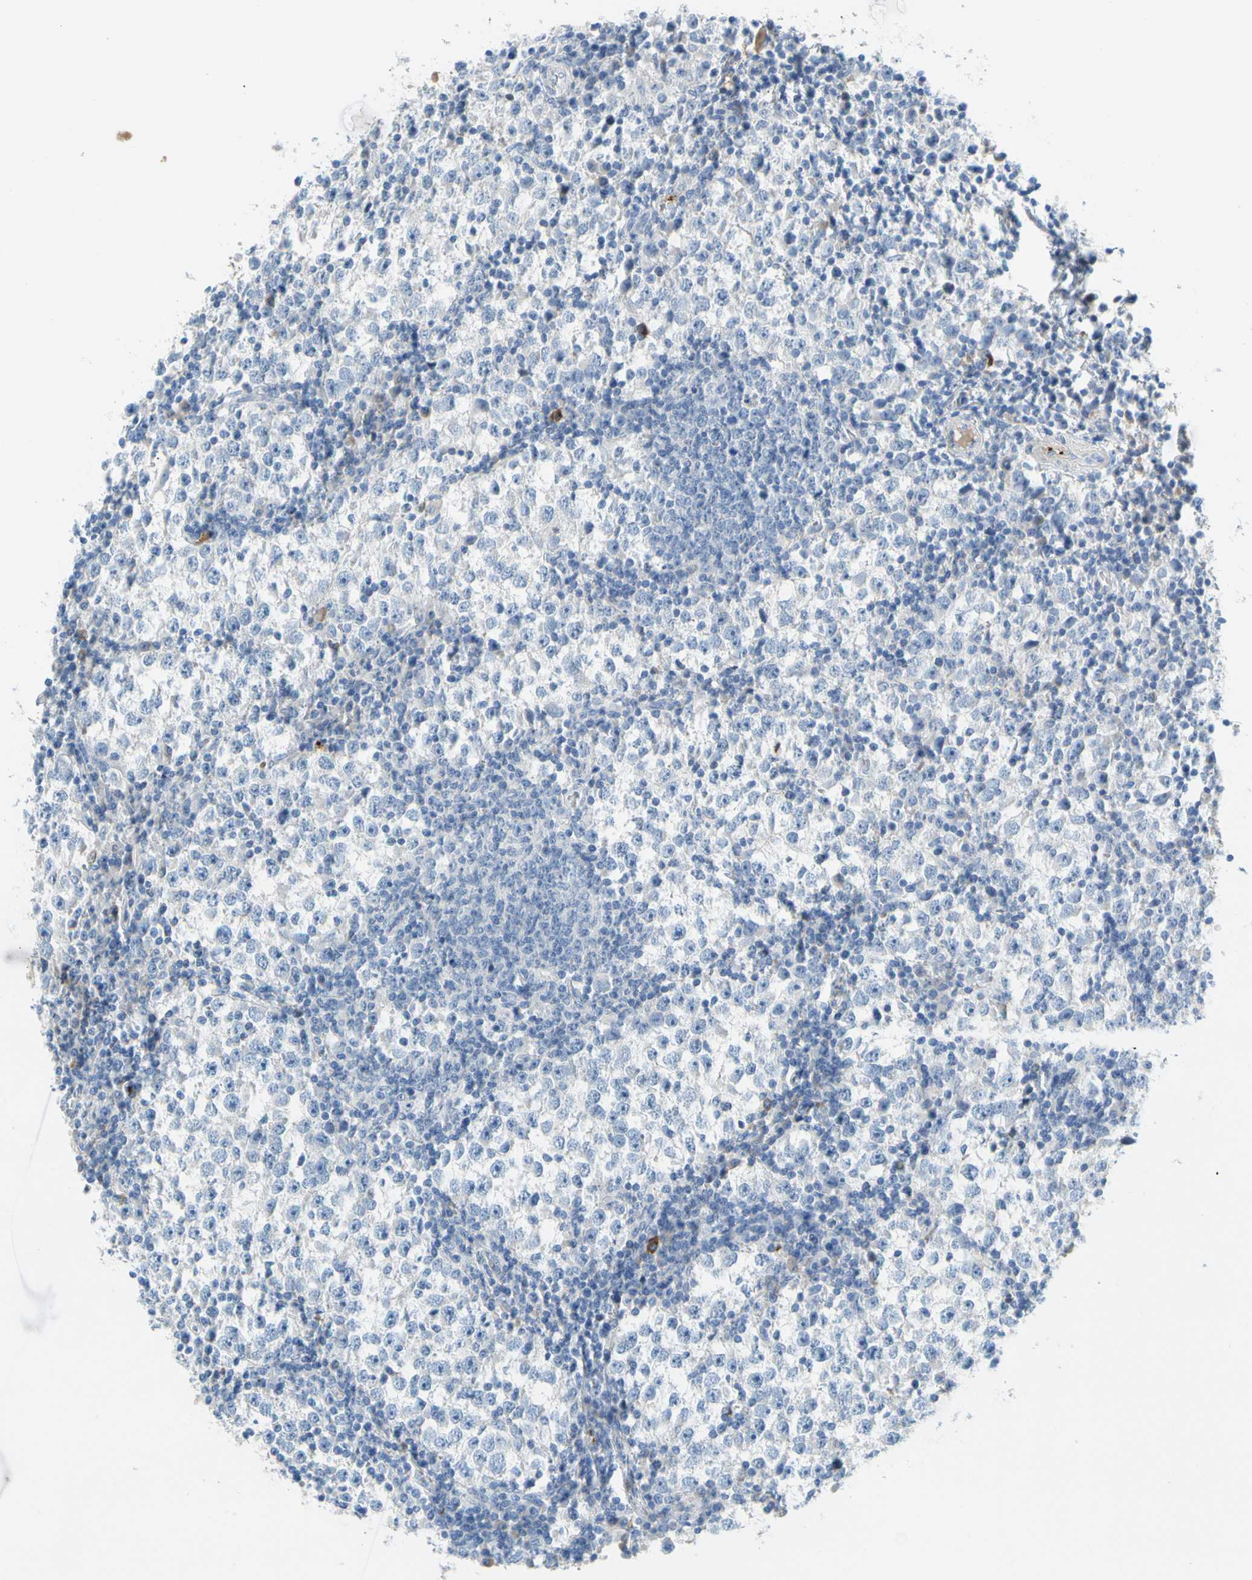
{"staining": {"intensity": "negative", "quantity": "none", "location": "none"}, "tissue": "testis cancer", "cell_type": "Tumor cells", "image_type": "cancer", "snomed": [{"axis": "morphology", "description": "Seminoma, NOS"}, {"axis": "topography", "description": "Testis"}], "caption": "IHC of testis seminoma demonstrates no expression in tumor cells. (Stains: DAB (3,3'-diaminobenzidine) immunohistochemistry with hematoxylin counter stain, Microscopy: brightfield microscopy at high magnification).", "gene": "PPBP", "patient": {"sex": "male", "age": 65}}